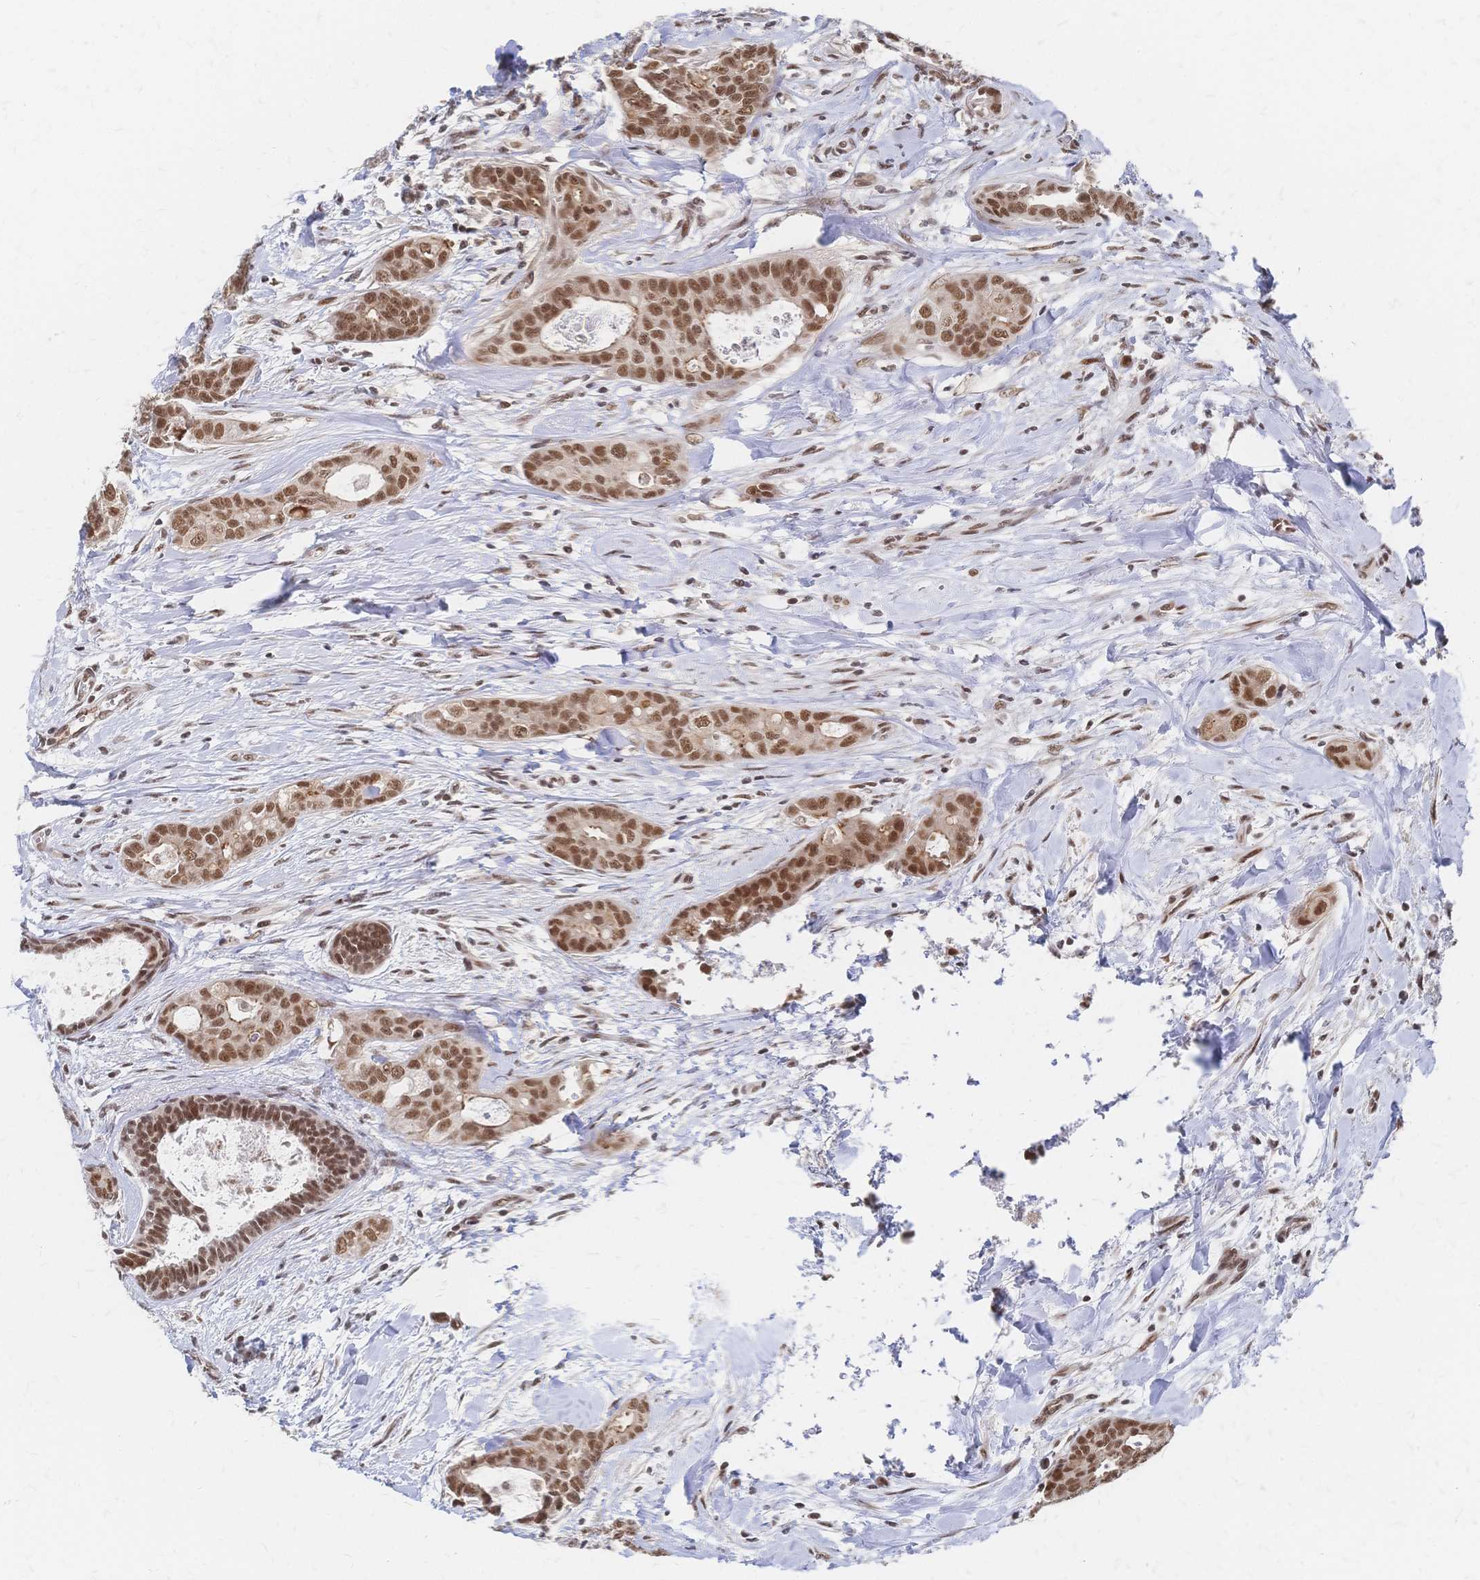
{"staining": {"intensity": "moderate", "quantity": ">75%", "location": "nuclear"}, "tissue": "breast cancer", "cell_type": "Tumor cells", "image_type": "cancer", "snomed": [{"axis": "morphology", "description": "Duct carcinoma"}, {"axis": "topography", "description": "Breast"}], "caption": "Tumor cells demonstrate moderate nuclear staining in about >75% of cells in breast cancer (infiltrating ductal carcinoma).", "gene": "NELFA", "patient": {"sex": "female", "age": 45}}